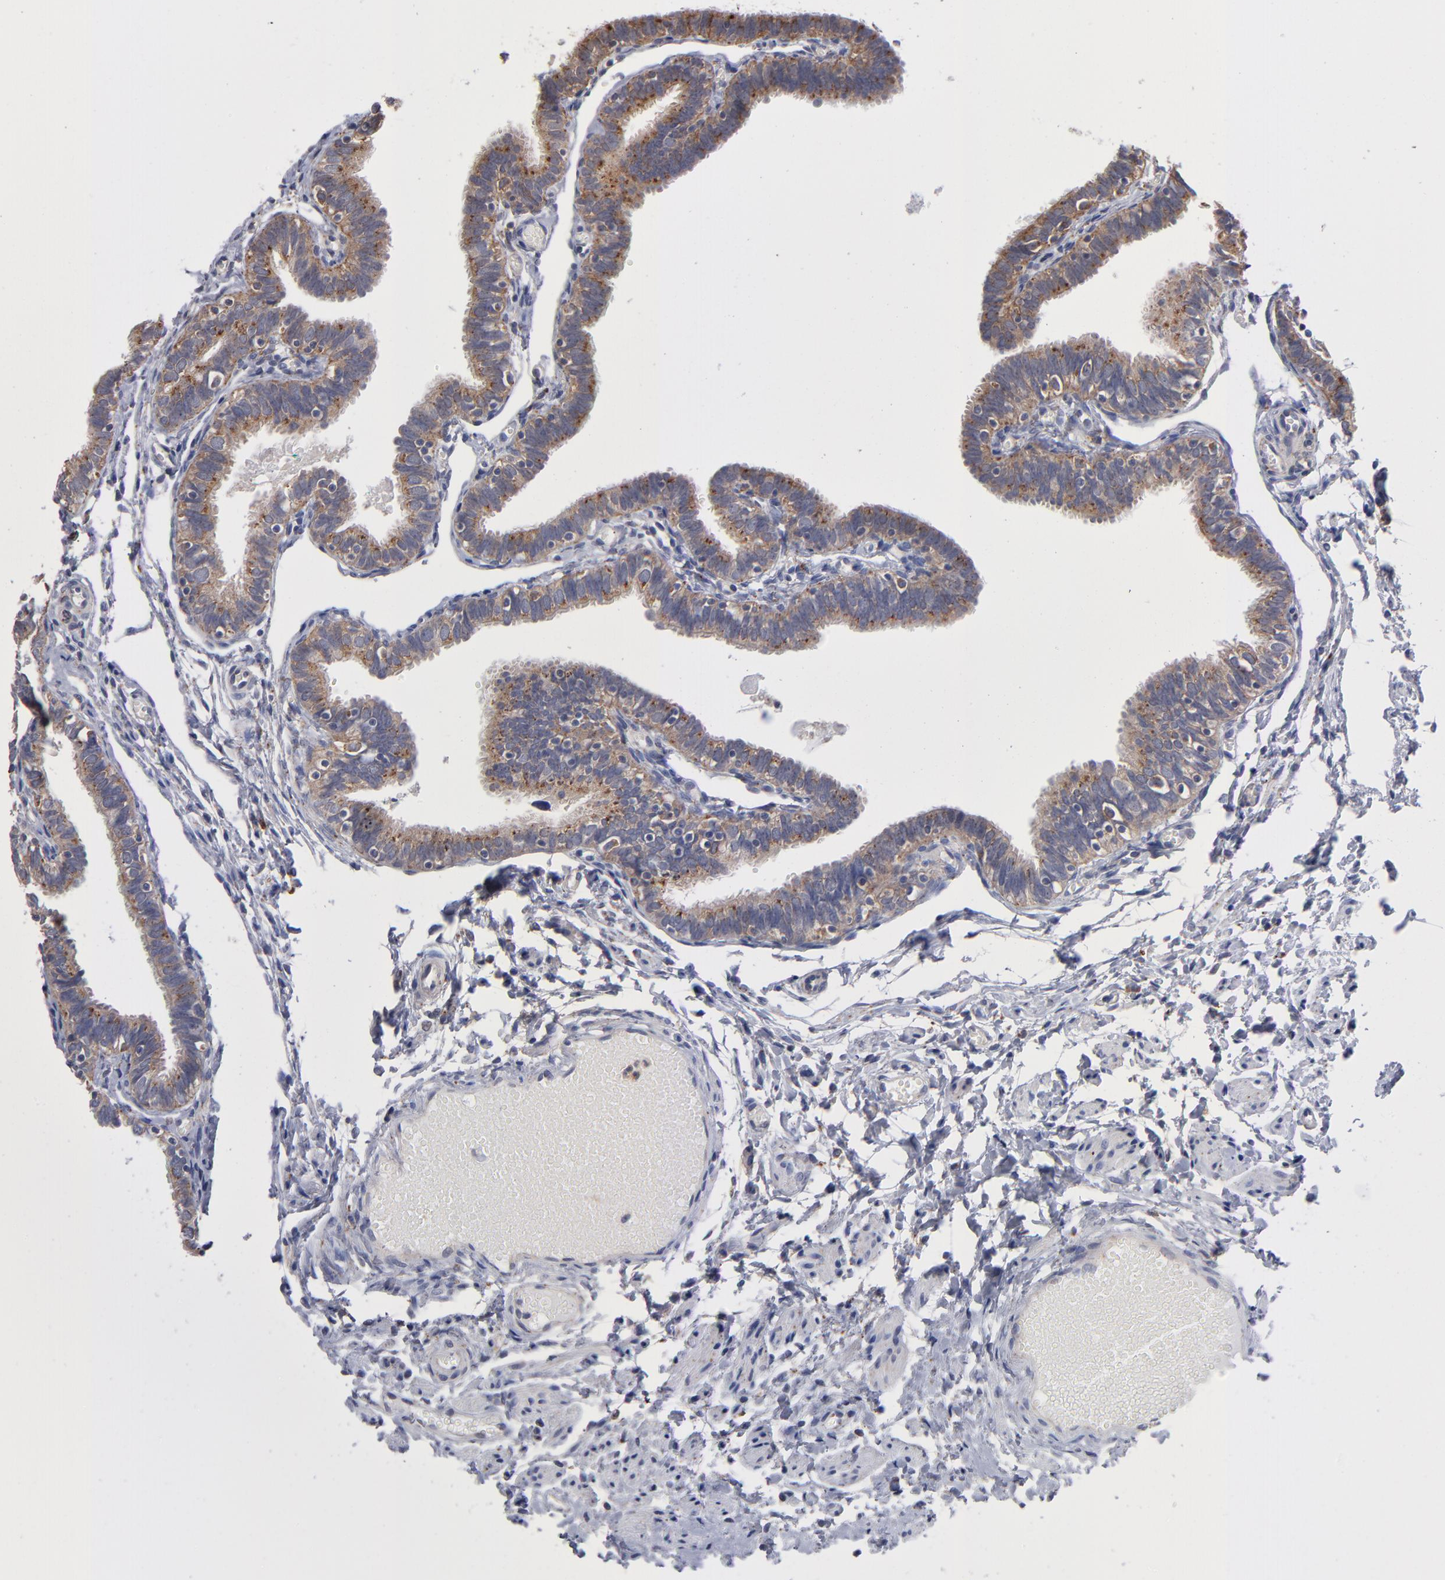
{"staining": {"intensity": "moderate", "quantity": ">75%", "location": "cytoplasmic/membranous"}, "tissue": "fallopian tube", "cell_type": "Glandular cells", "image_type": "normal", "snomed": [{"axis": "morphology", "description": "Normal tissue, NOS"}, {"axis": "topography", "description": "Fallopian tube"}], "caption": "Fallopian tube stained for a protein reveals moderate cytoplasmic/membranous positivity in glandular cells. (DAB (3,3'-diaminobenzidine) IHC, brown staining for protein, blue staining for nuclei).", "gene": "RRAGA", "patient": {"sex": "female", "age": 46}}